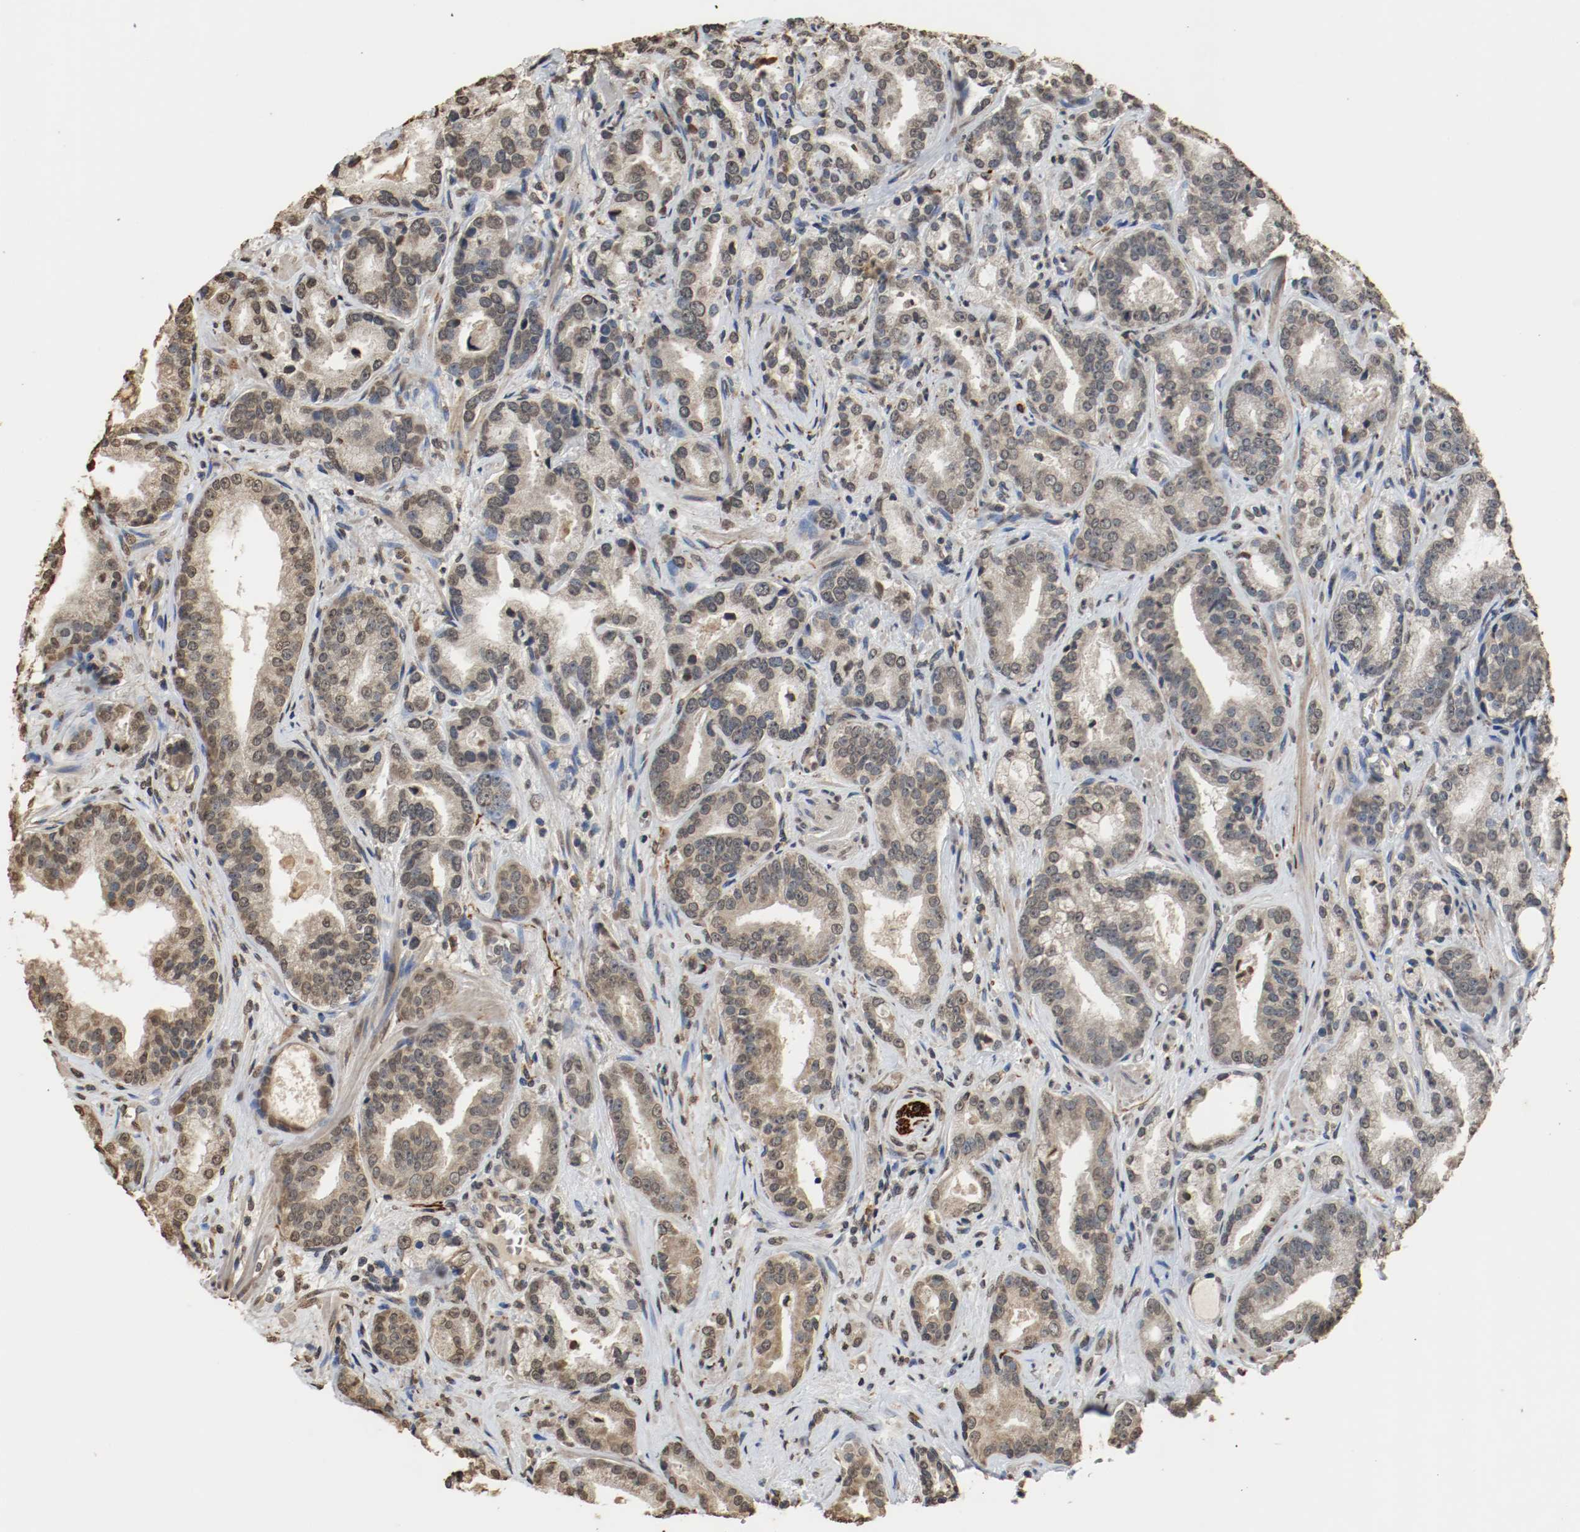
{"staining": {"intensity": "weak", "quantity": ">75%", "location": "cytoplasmic/membranous"}, "tissue": "prostate cancer", "cell_type": "Tumor cells", "image_type": "cancer", "snomed": [{"axis": "morphology", "description": "Adenocarcinoma, Low grade"}, {"axis": "topography", "description": "Prostate"}], "caption": "This is a histology image of immunohistochemistry (IHC) staining of prostate adenocarcinoma (low-grade), which shows weak staining in the cytoplasmic/membranous of tumor cells.", "gene": "RTN4", "patient": {"sex": "male", "age": 63}}